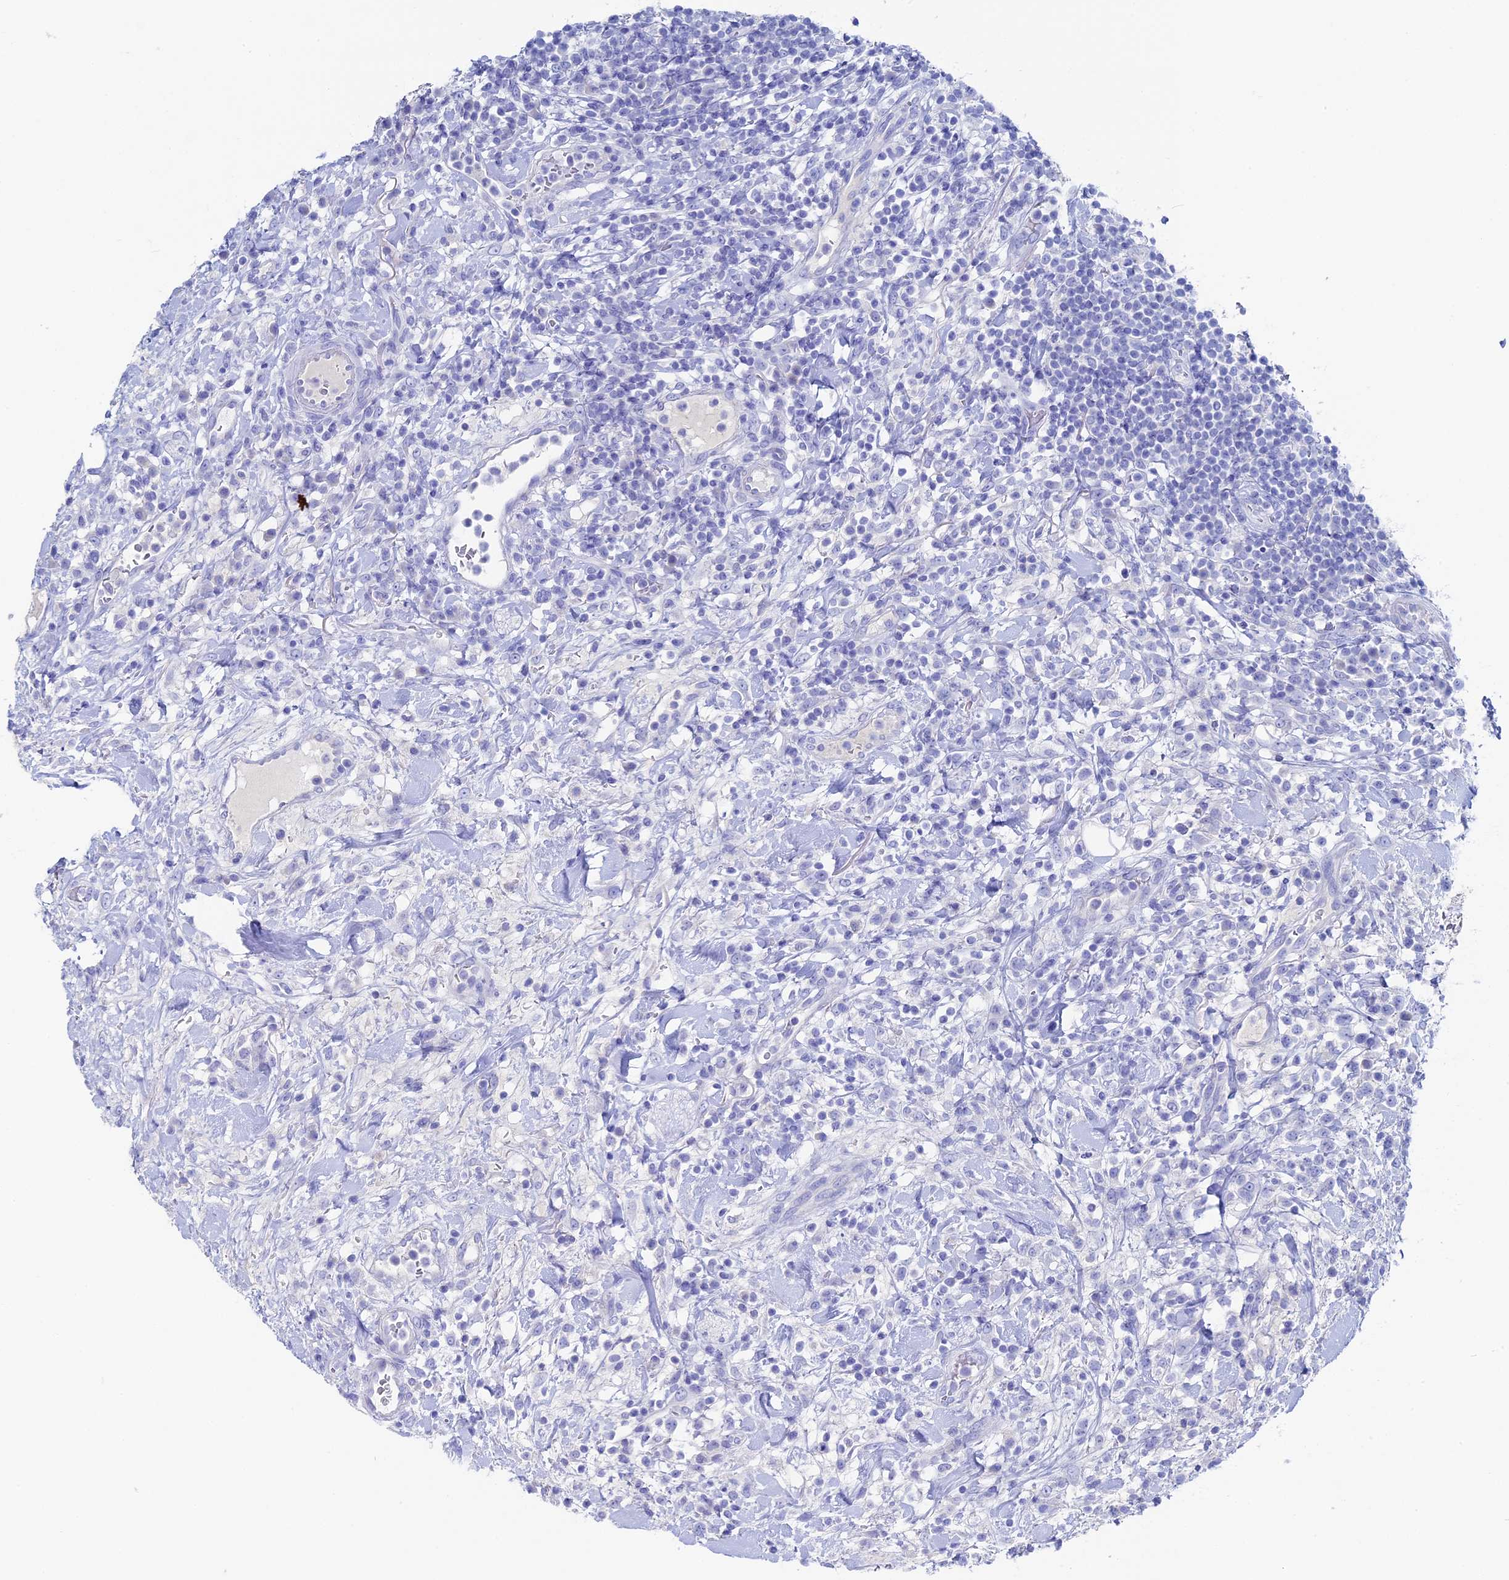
{"staining": {"intensity": "negative", "quantity": "none", "location": "none"}, "tissue": "lymphoma", "cell_type": "Tumor cells", "image_type": "cancer", "snomed": [{"axis": "morphology", "description": "Malignant lymphoma, non-Hodgkin's type, High grade"}, {"axis": "topography", "description": "Colon"}], "caption": "IHC of human high-grade malignant lymphoma, non-Hodgkin's type shows no positivity in tumor cells. Nuclei are stained in blue.", "gene": "UNC119", "patient": {"sex": "female", "age": 53}}